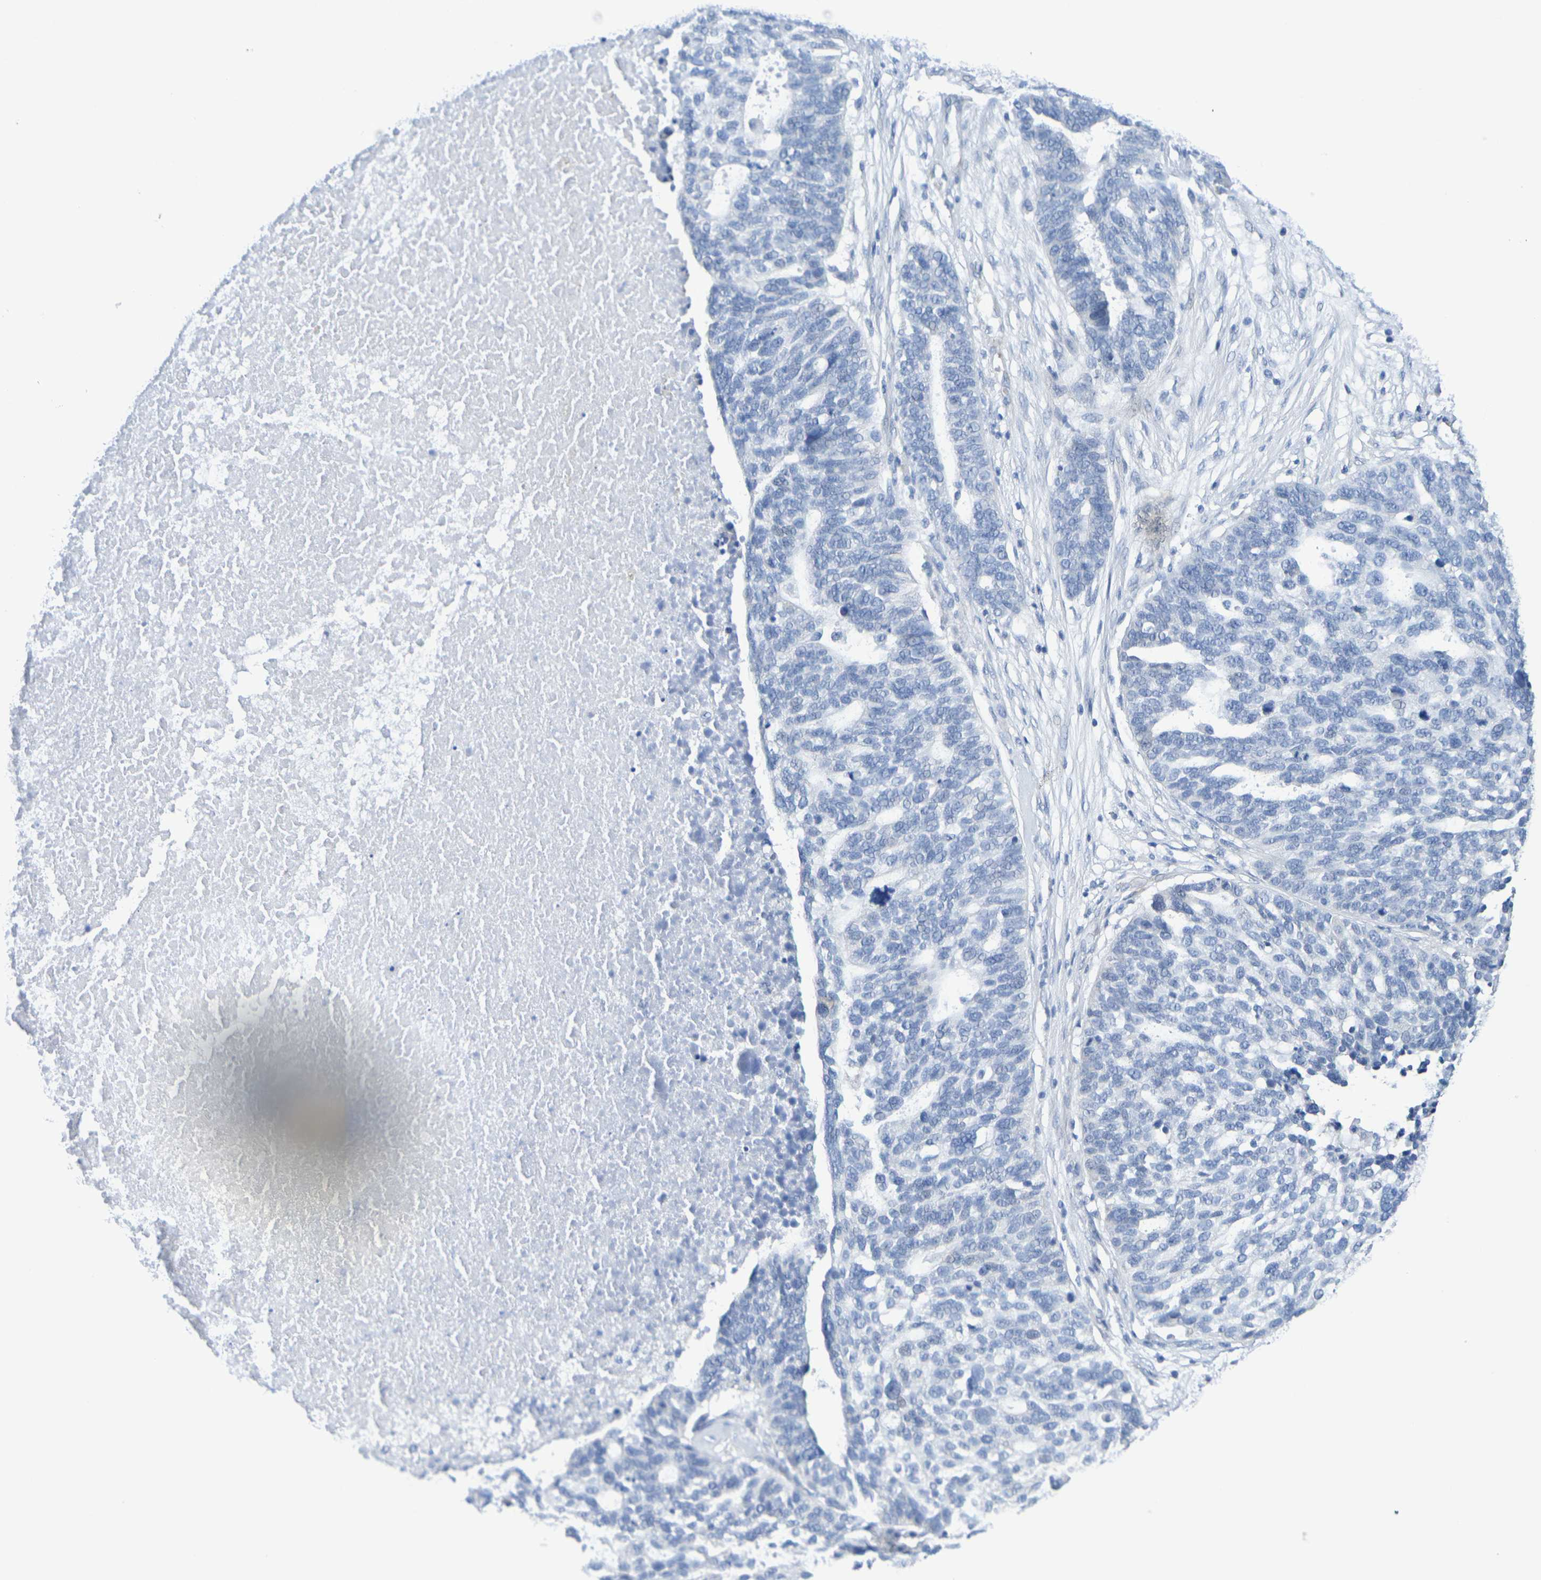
{"staining": {"intensity": "negative", "quantity": "none", "location": "none"}, "tissue": "ovarian cancer", "cell_type": "Tumor cells", "image_type": "cancer", "snomed": [{"axis": "morphology", "description": "Cystadenocarcinoma, serous, NOS"}, {"axis": "topography", "description": "Ovary"}], "caption": "Image shows no significant protein positivity in tumor cells of ovarian serous cystadenocarcinoma.", "gene": "TMCC3", "patient": {"sex": "female", "age": 59}}